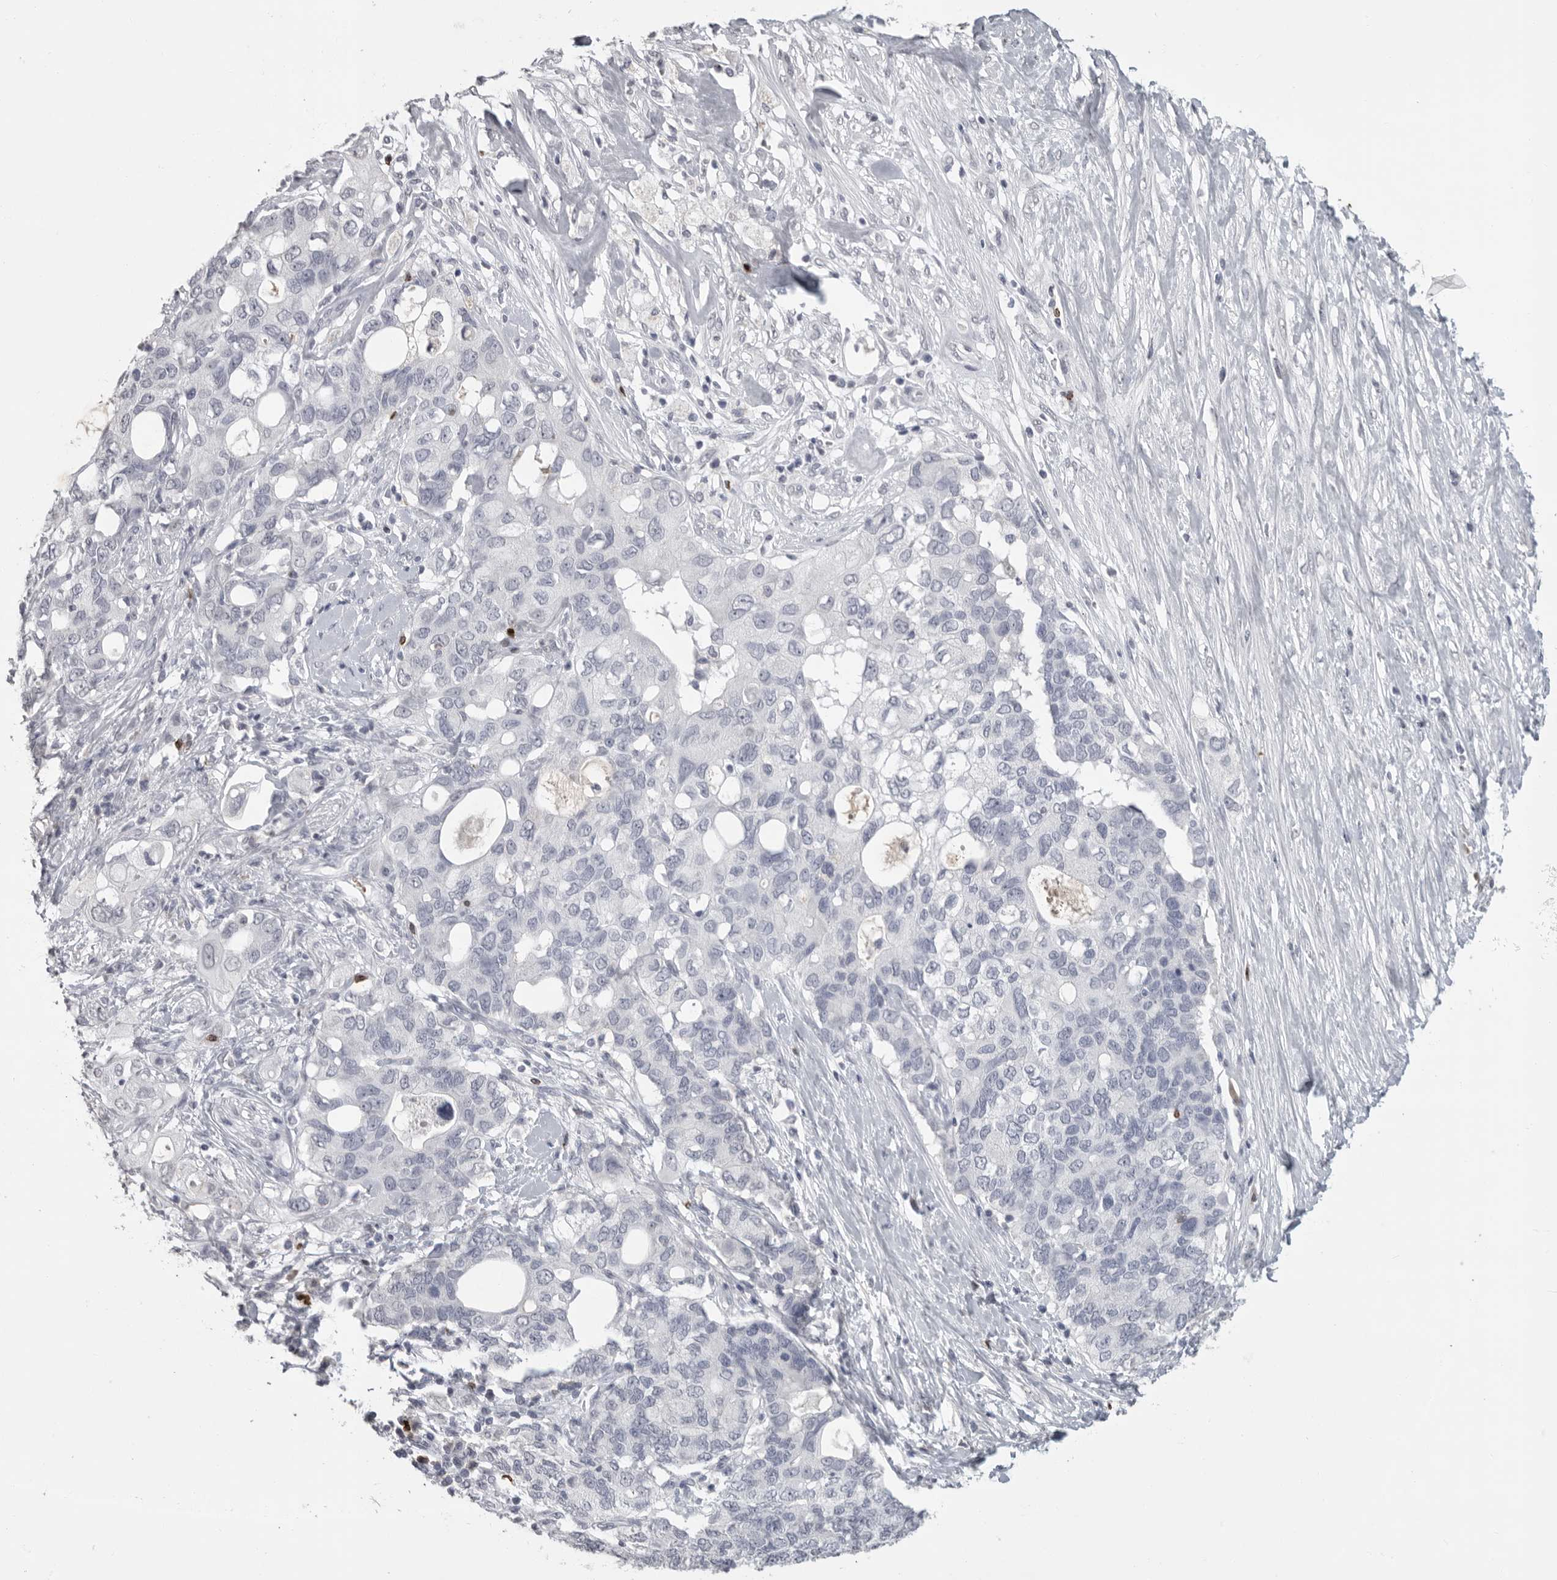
{"staining": {"intensity": "negative", "quantity": "none", "location": "none"}, "tissue": "pancreatic cancer", "cell_type": "Tumor cells", "image_type": "cancer", "snomed": [{"axis": "morphology", "description": "Adenocarcinoma, NOS"}, {"axis": "topography", "description": "Pancreas"}], "caption": "A high-resolution image shows IHC staining of pancreatic cancer, which demonstrates no significant expression in tumor cells. (DAB IHC with hematoxylin counter stain).", "gene": "GNLY", "patient": {"sex": "female", "age": 56}}